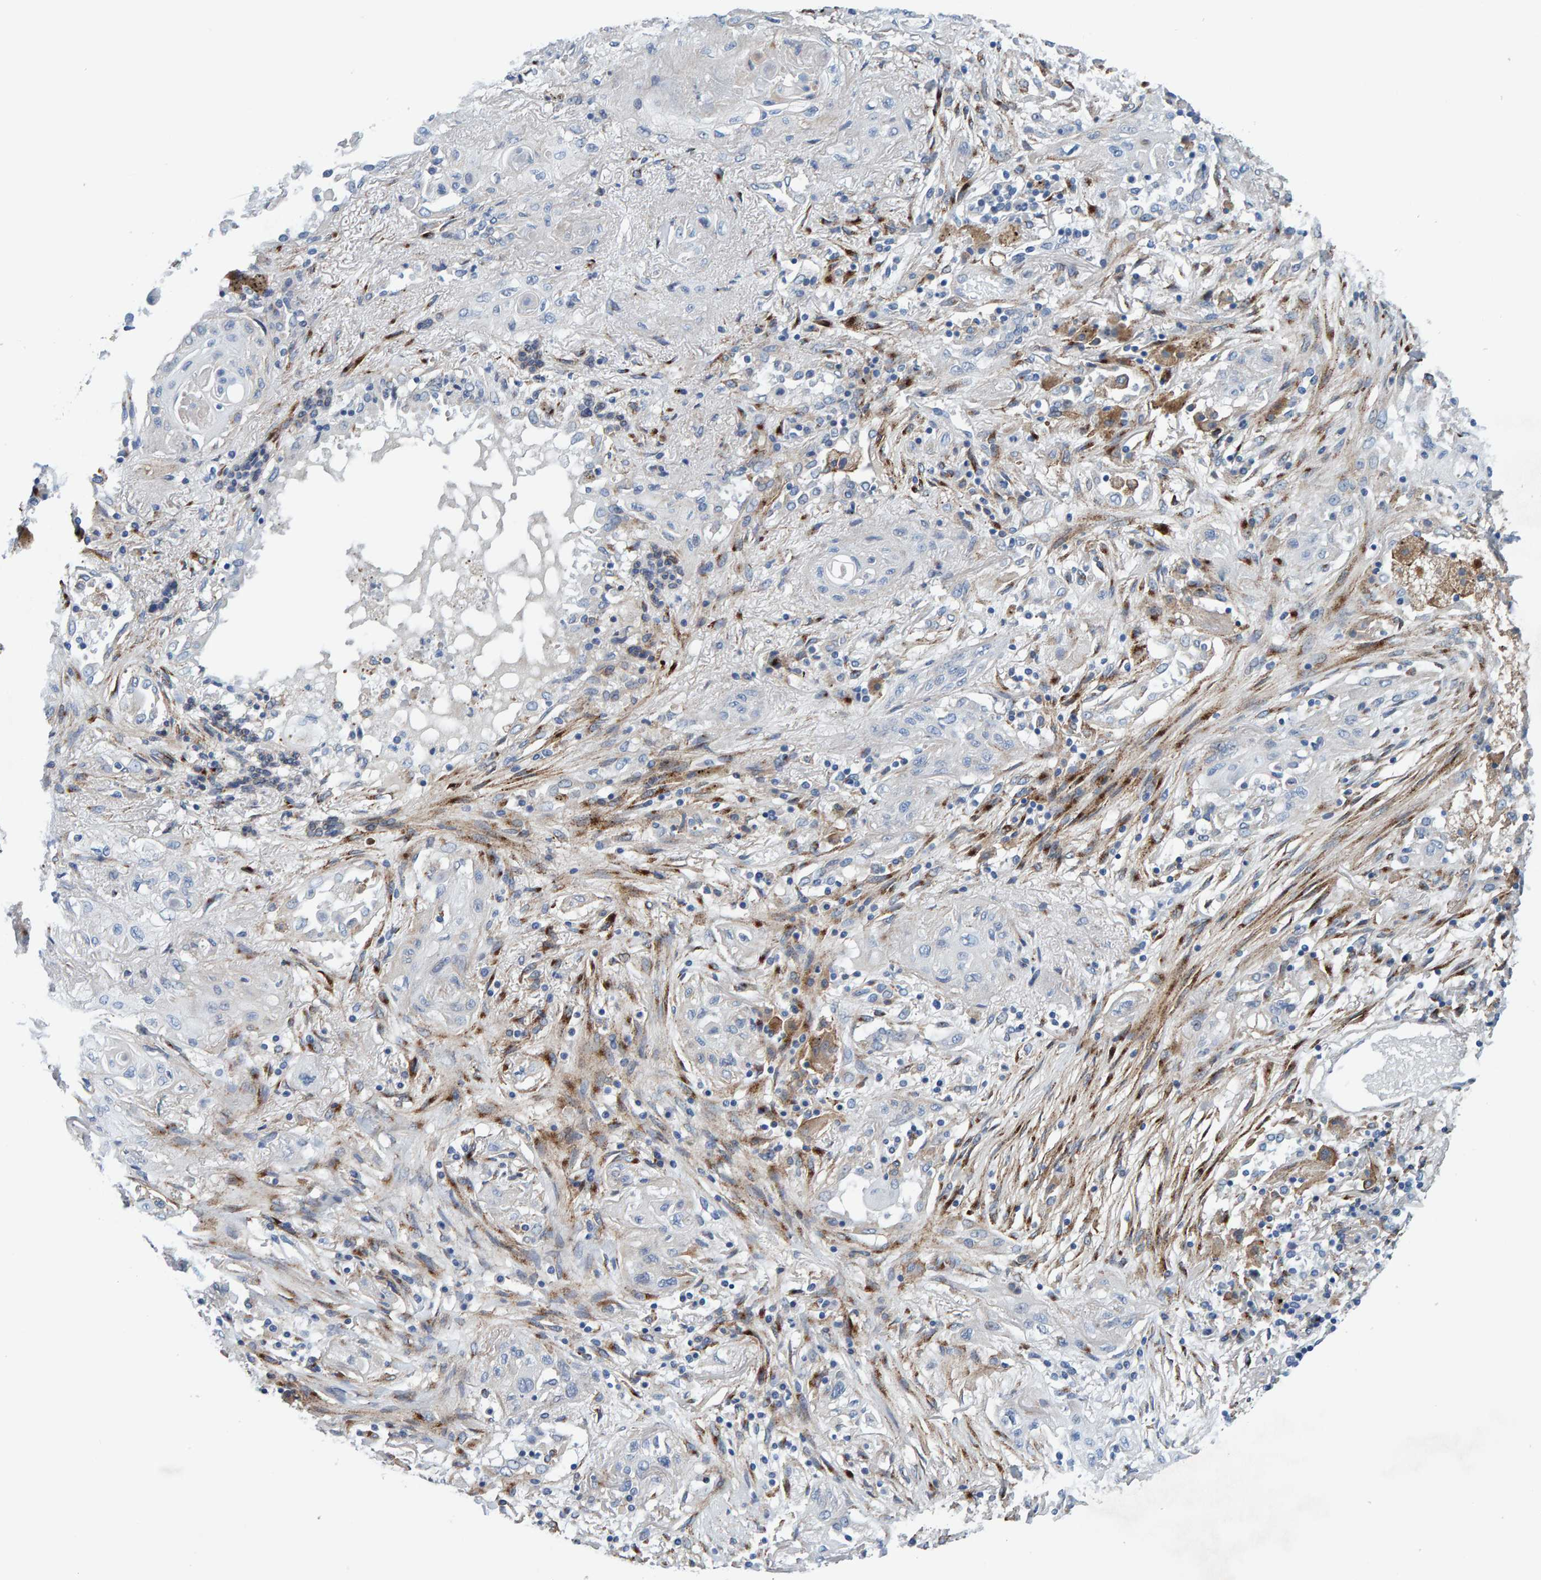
{"staining": {"intensity": "negative", "quantity": "none", "location": "none"}, "tissue": "lung cancer", "cell_type": "Tumor cells", "image_type": "cancer", "snomed": [{"axis": "morphology", "description": "Squamous cell carcinoma, NOS"}, {"axis": "topography", "description": "Lung"}], "caption": "The immunohistochemistry (IHC) histopathology image has no significant positivity in tumor cells of lung cancer tissue. (DAB IHC with hematoxylin counter stain).", "gene": "LRP1", "patient": {"sex": "female", "age": 47}}